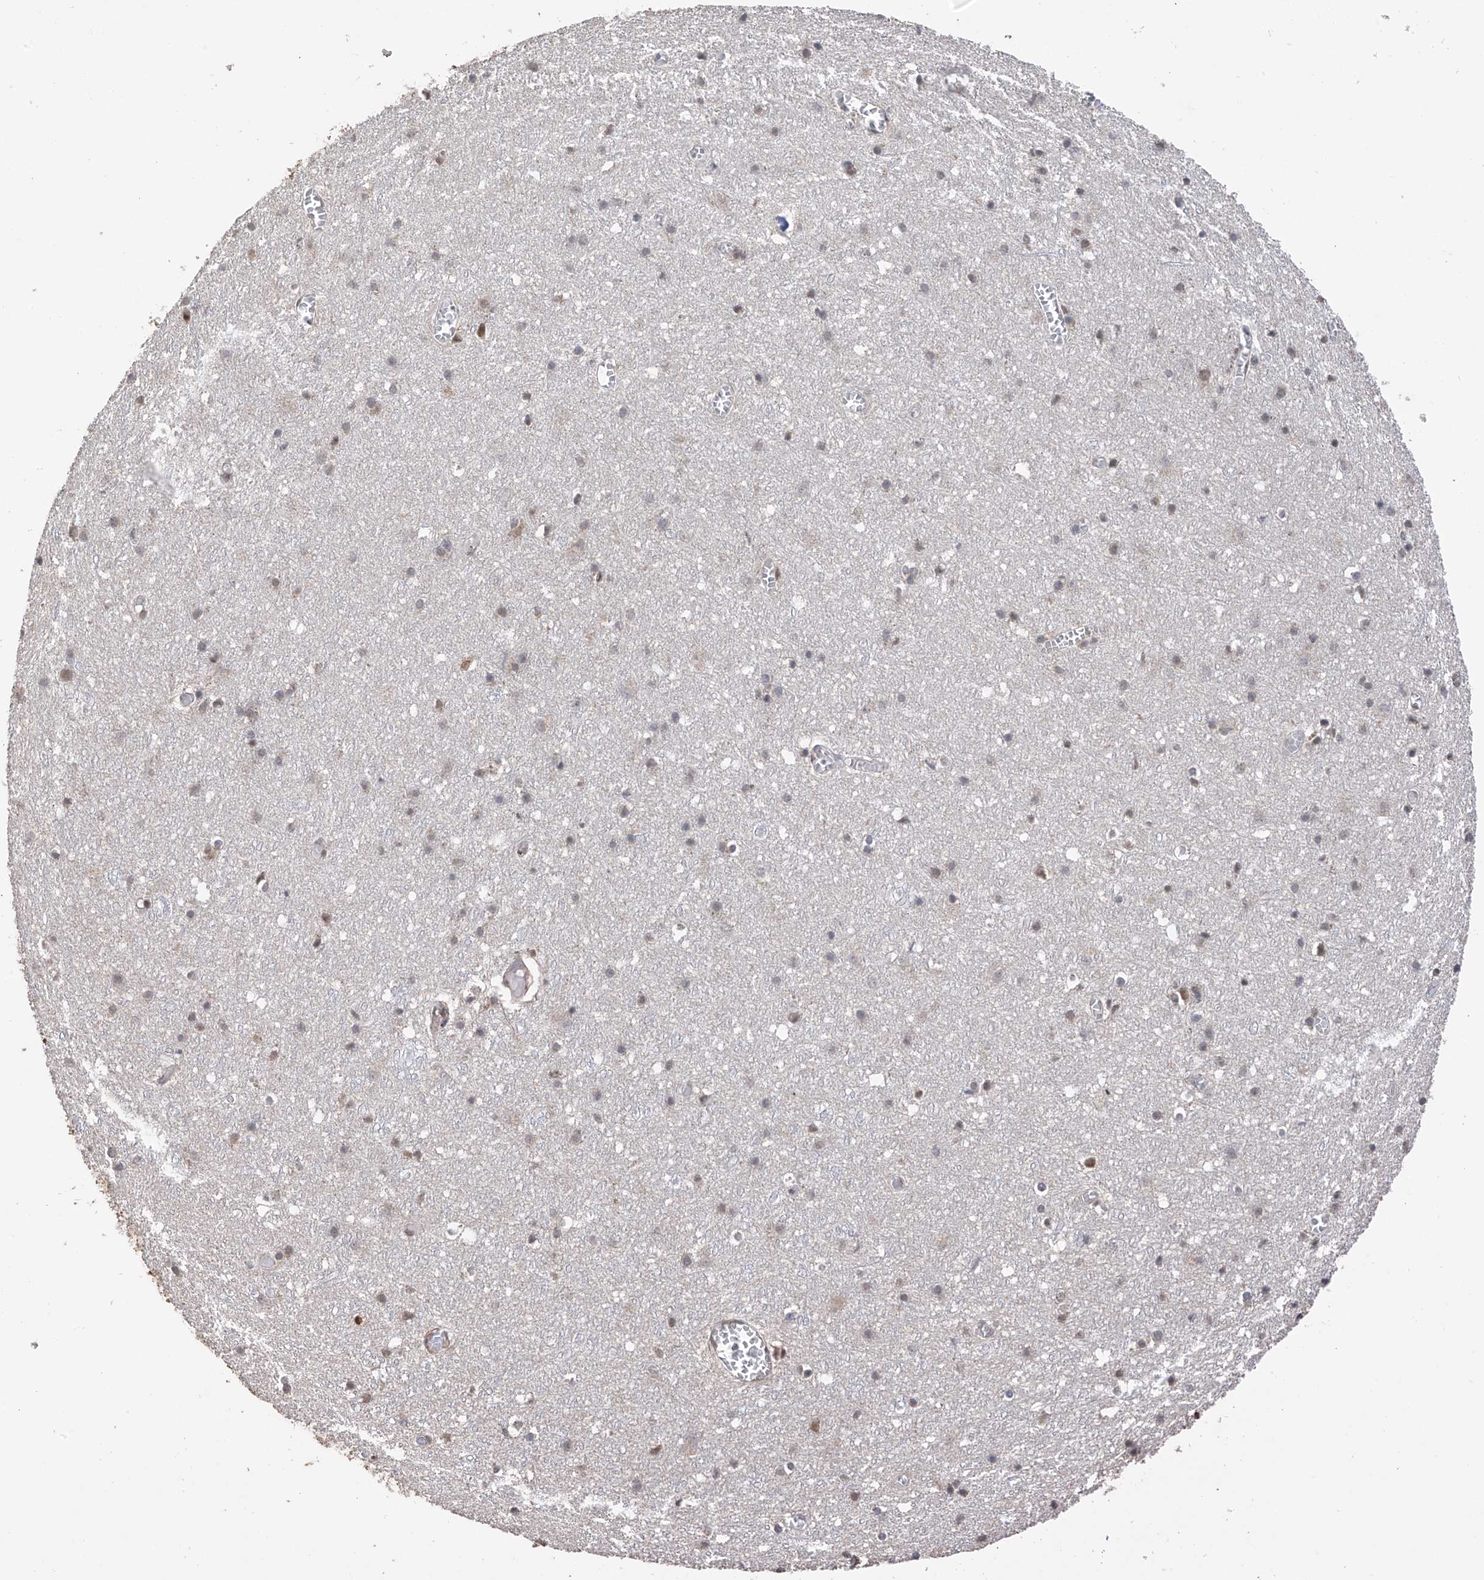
{"staining": {"intensity": "weak", "quantity": "<25%", "location": "cytoplasmic/membranous"}, "tissue": "cerebral cortex", "cell_type": "Endothelial cells", "image_type": "normal", "snomed": [{"axis": "morphology", "description": "Normal tissue, NOS"}, {"axis": "topography", "description": "Cerebral cortex"}], "caption": "Endothelial cells show no significant positivity in normal cerebral cortex.", "gene": "DNAJC9", "patient": {"sex": "female", "age": 64}}